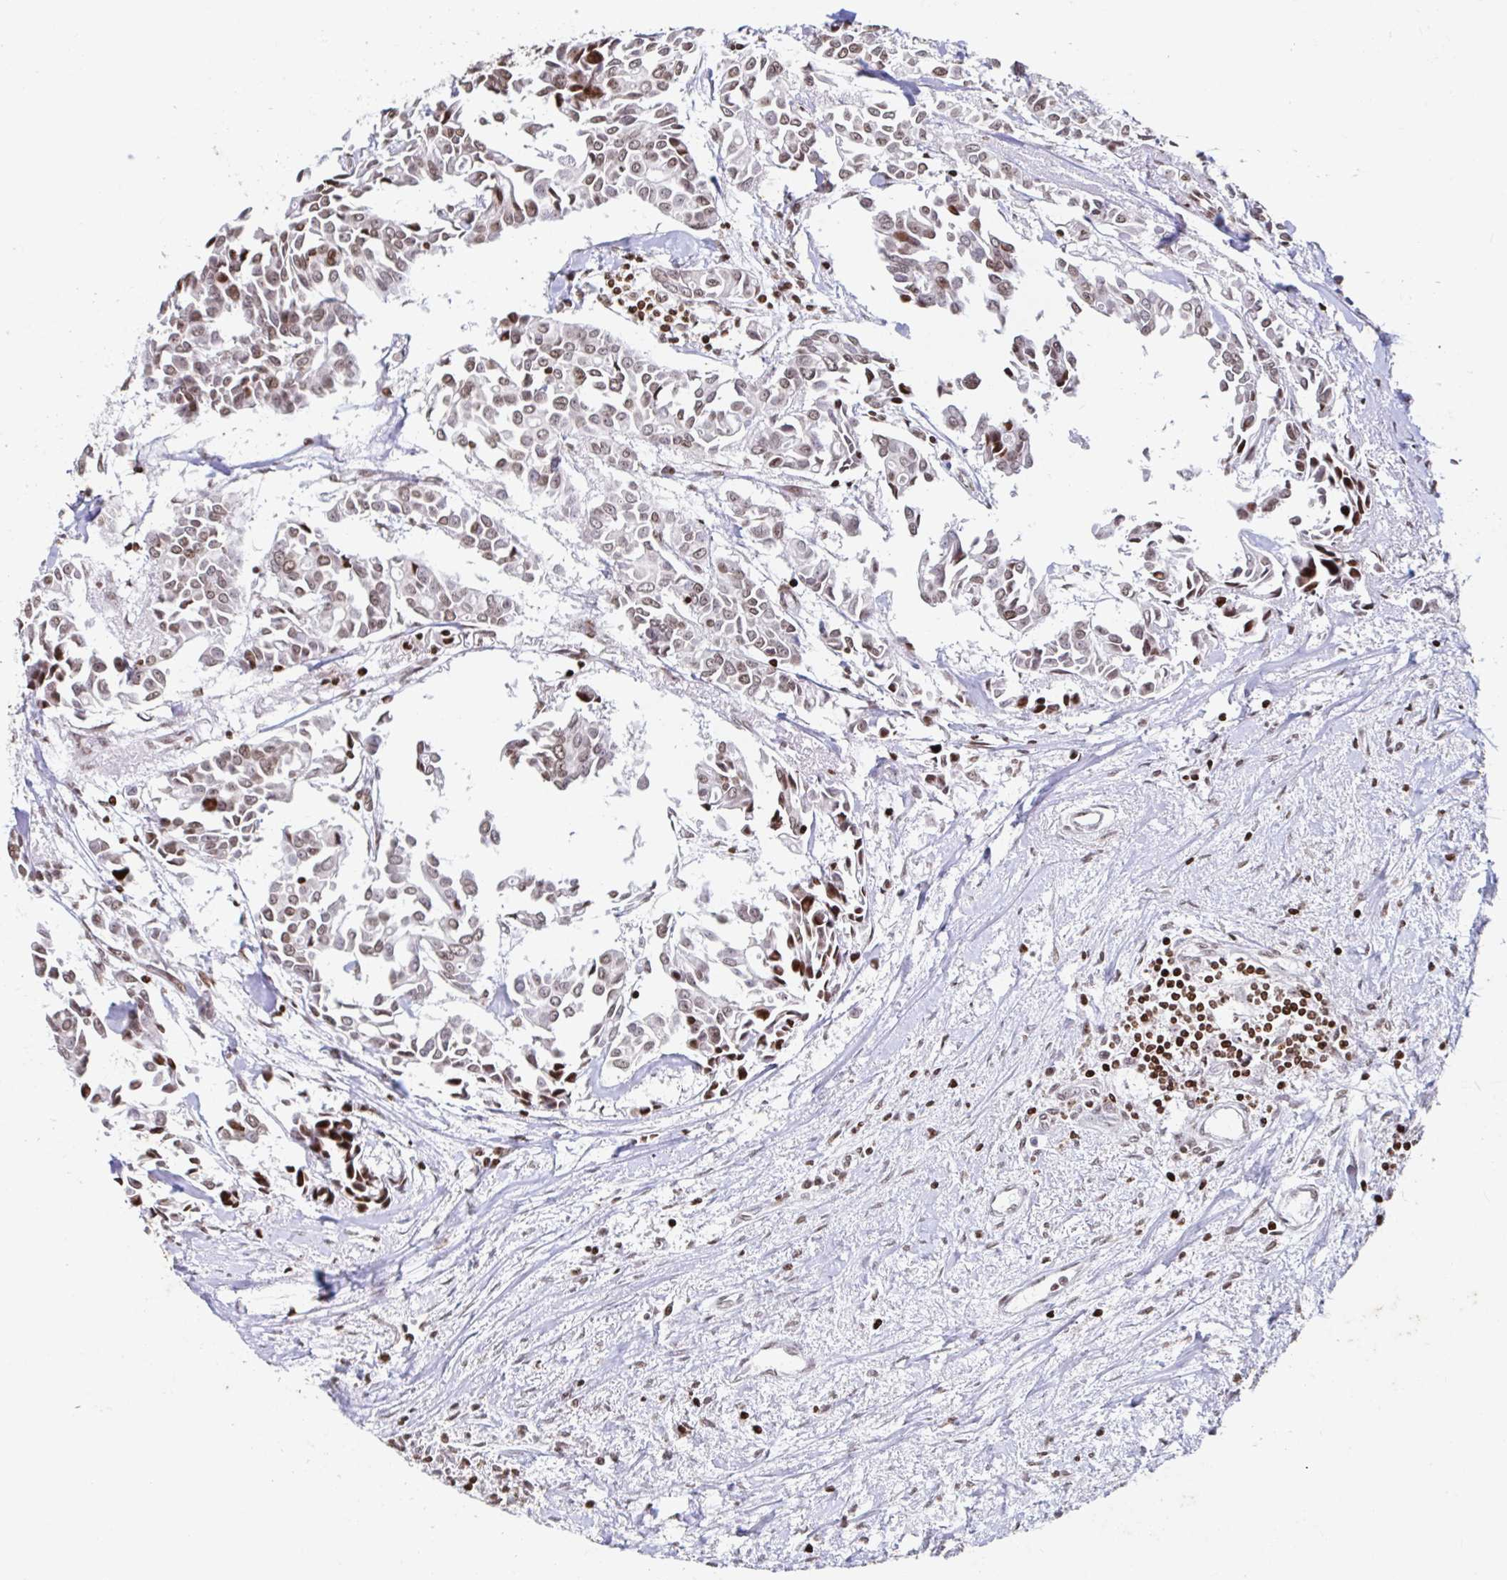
{"staining": {"intensity": "moderate", "quantity": ">75%", "location": "nuclear"}, "tissue": "breast cancer", "cell_type": "Tumor cells", "image_type": "cancer", "snomed": [{"axis": "morphology", "description": "Duct carcinoma"}, {"axis": "topography", "description": "Breast"}], "caption": "A brown stain shows moderate nuclear positivity of a protein in human intraductal carcinoma (breast) tumor cells. (IHC, brightfield microscopy, high magnification).", "gene": "C19orf53", "patient": {"sex": "female", "age": 54}}